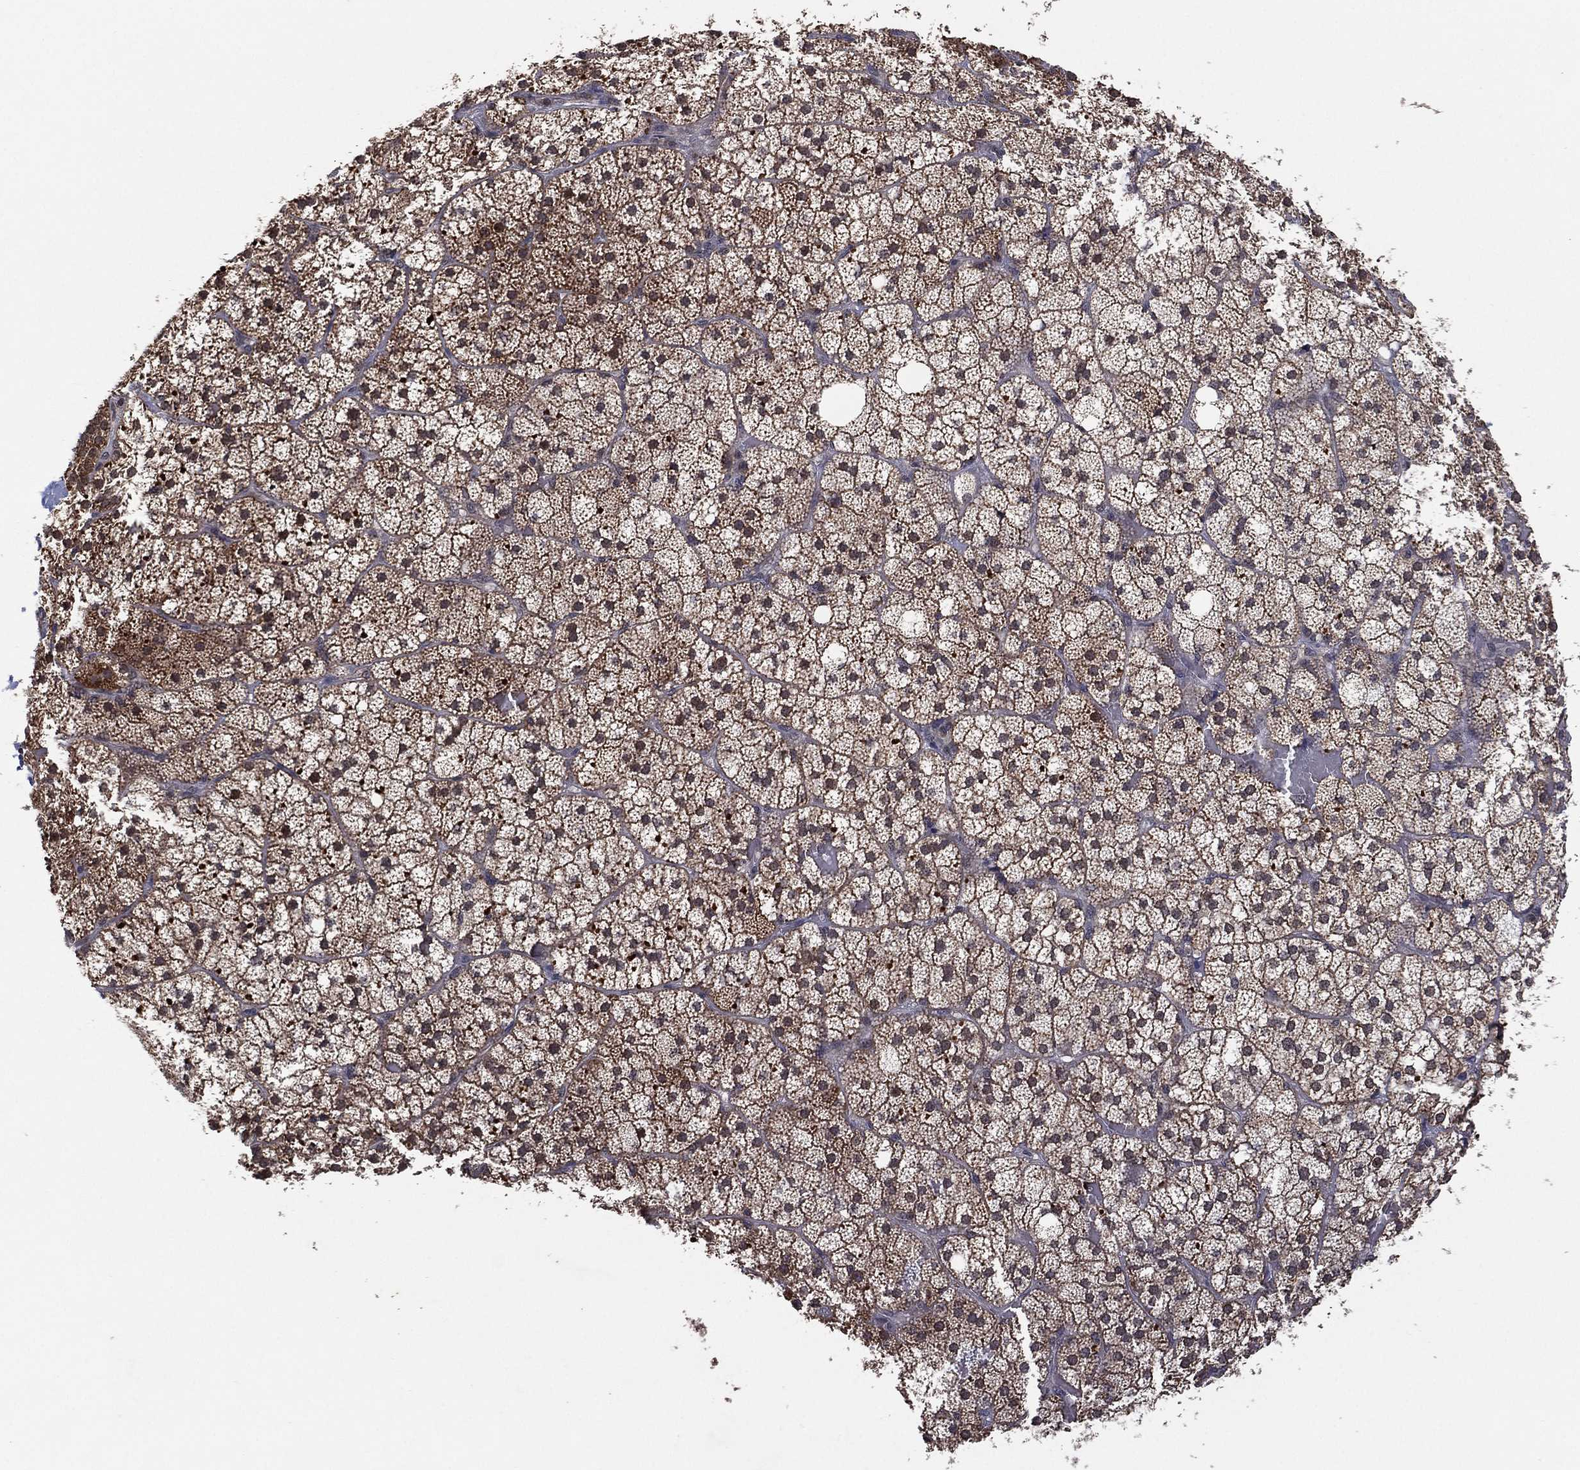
{"staining": {"intensity": "moderate", "quantity": ">75%", "location": "cytoplasmic/membranous"}, "tissue": "adrenal gland", "cell_type": "Glandular cells", "image_type": "normal", "snomed": [{"axis": "morphology", "description": "Normal tissue, NOS"}, {"axis": "topography", "description": "Adrenal gland"}], "caption": "Immunohistochemistry micrograph of benign human adrenal gland stained for a protein (brown), which reveals medium levels of moderate cytoplasmic/membranous staining in about >75% of glandular cells.", "gene": "NELFCD", "patient": {"sex": "male", "age": 53}}